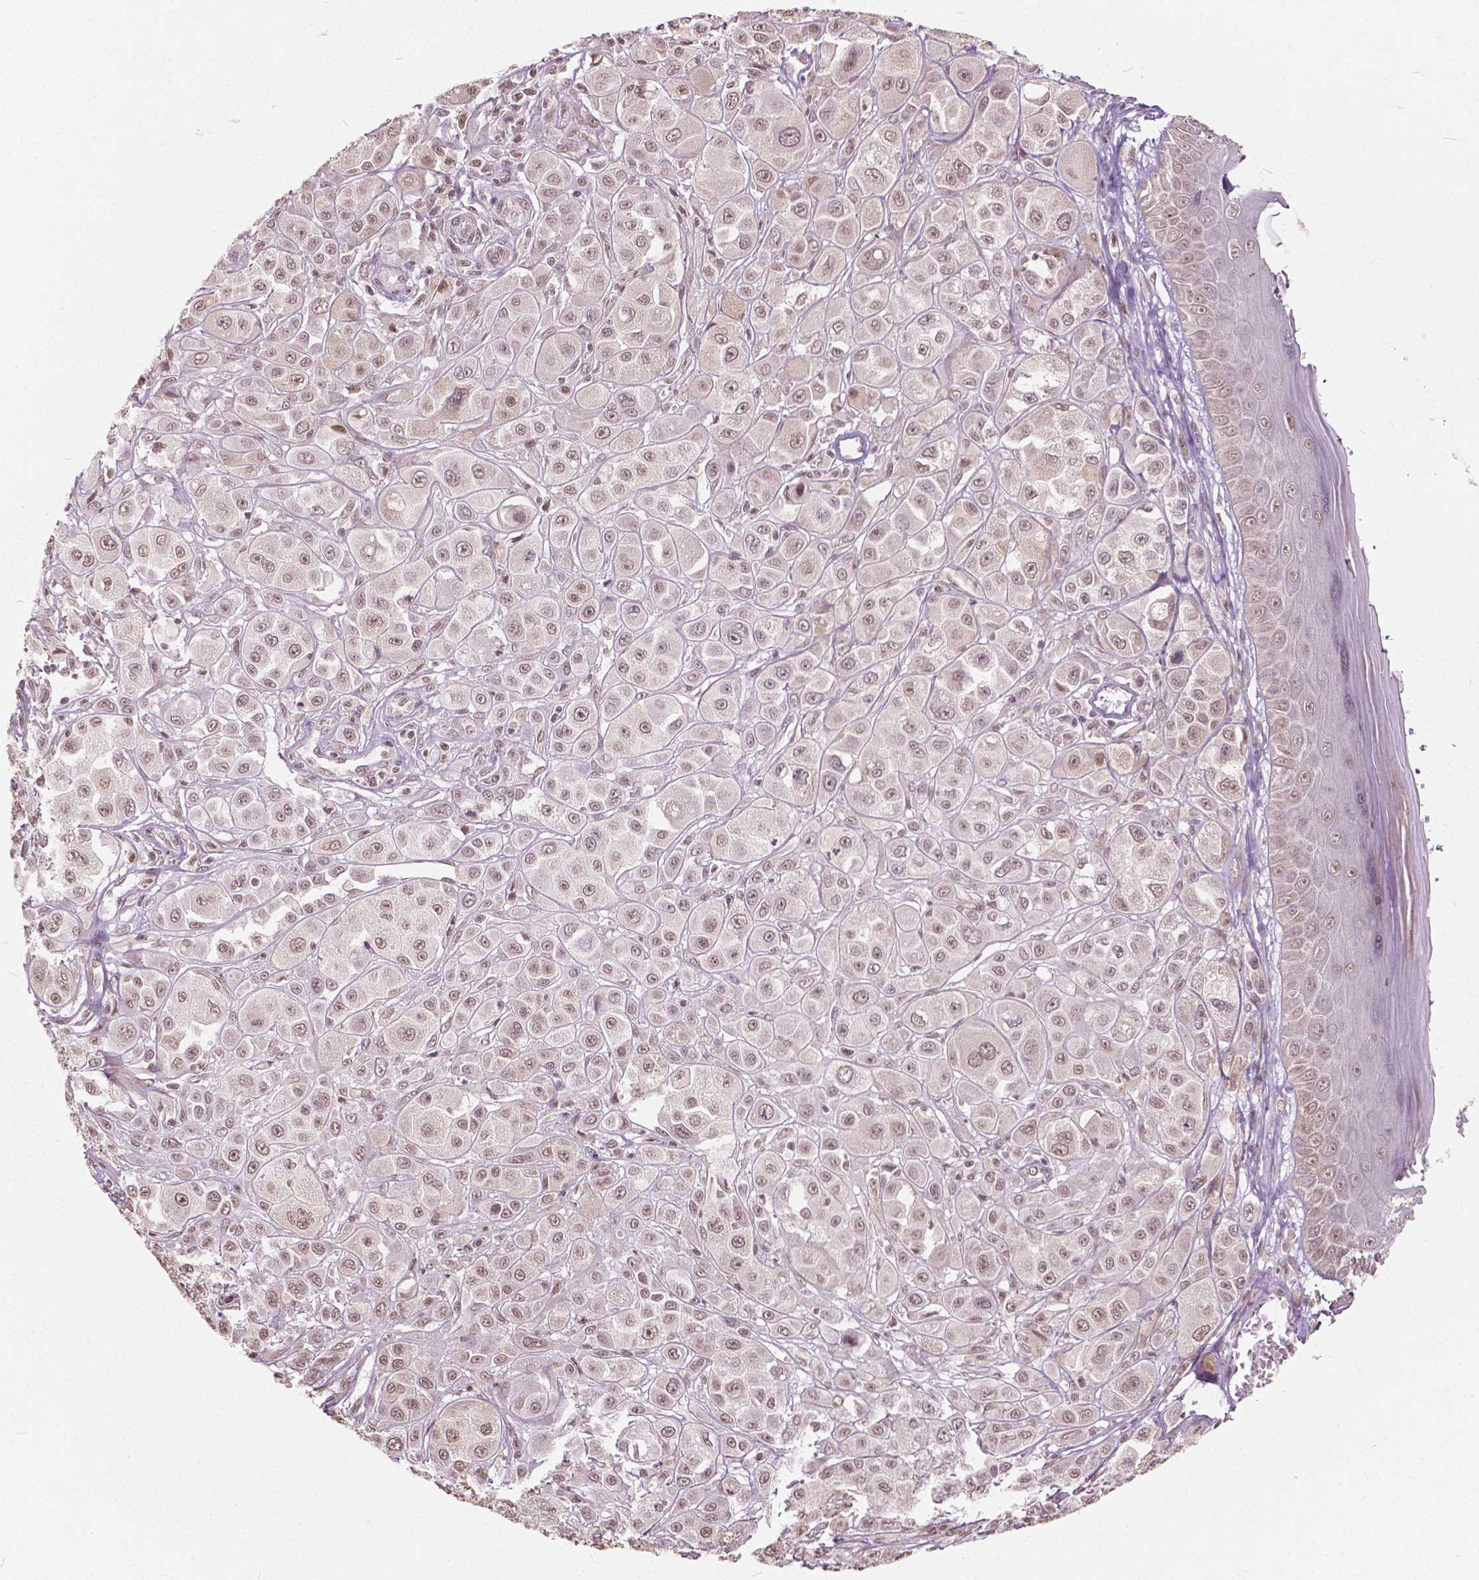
{"staining": {"intensity": "weak", "quantity": ">75%", "location": "nuclear"}, "tissue": "melanoma", "cell_type": "Tumor cells", "image_type": "cancer", "snomed": [{"axis": "morphology", "description": "Malignant melanoma, NOS"}, {"axis": "topography", "description": "Skin"}], "caption": "Immunohistochemical staining of human malignant melanoma displays low levels of weak nuclear positivity in about >75% of tumor cells.", "gene": "HOXA10", "patient": {"sex": "male", "age": 67}}